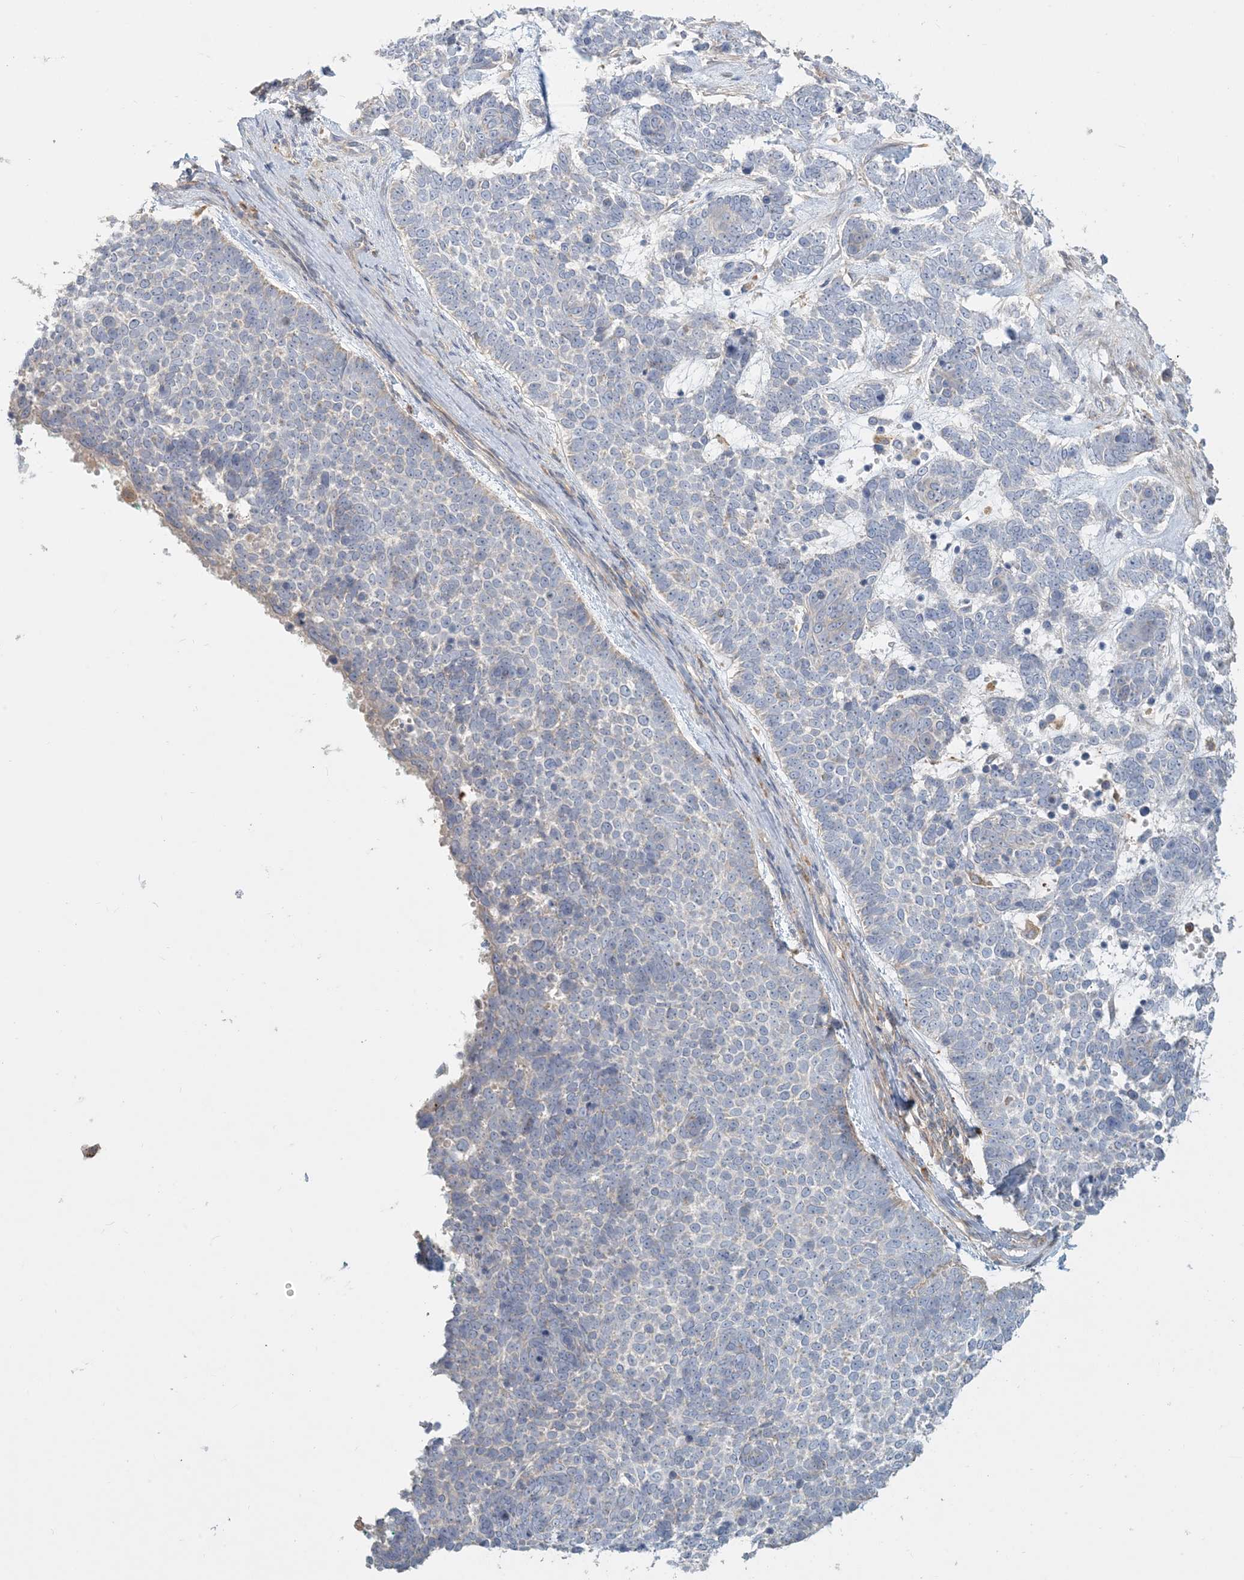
{"staining": {"intensity": "negative", "quantity": "none", "location": "none"}, "tissue": "skin cancer", "cell_type": "Tumor cells", "image_type": "cancer", "snomed": [{"axis": "morphology", "description": "Basal cell carcinoma"}, {"axis": "topography", "description": "Skin"}], "caption": "Immunohistochemistry micrograph of human skin cancer (basal cell carcinoma) stained for a protein (brown), which exhibits no positivity in tumor cells.", "gene": "SPPL2A", "patient": {"sex": "female", "age": 81}}